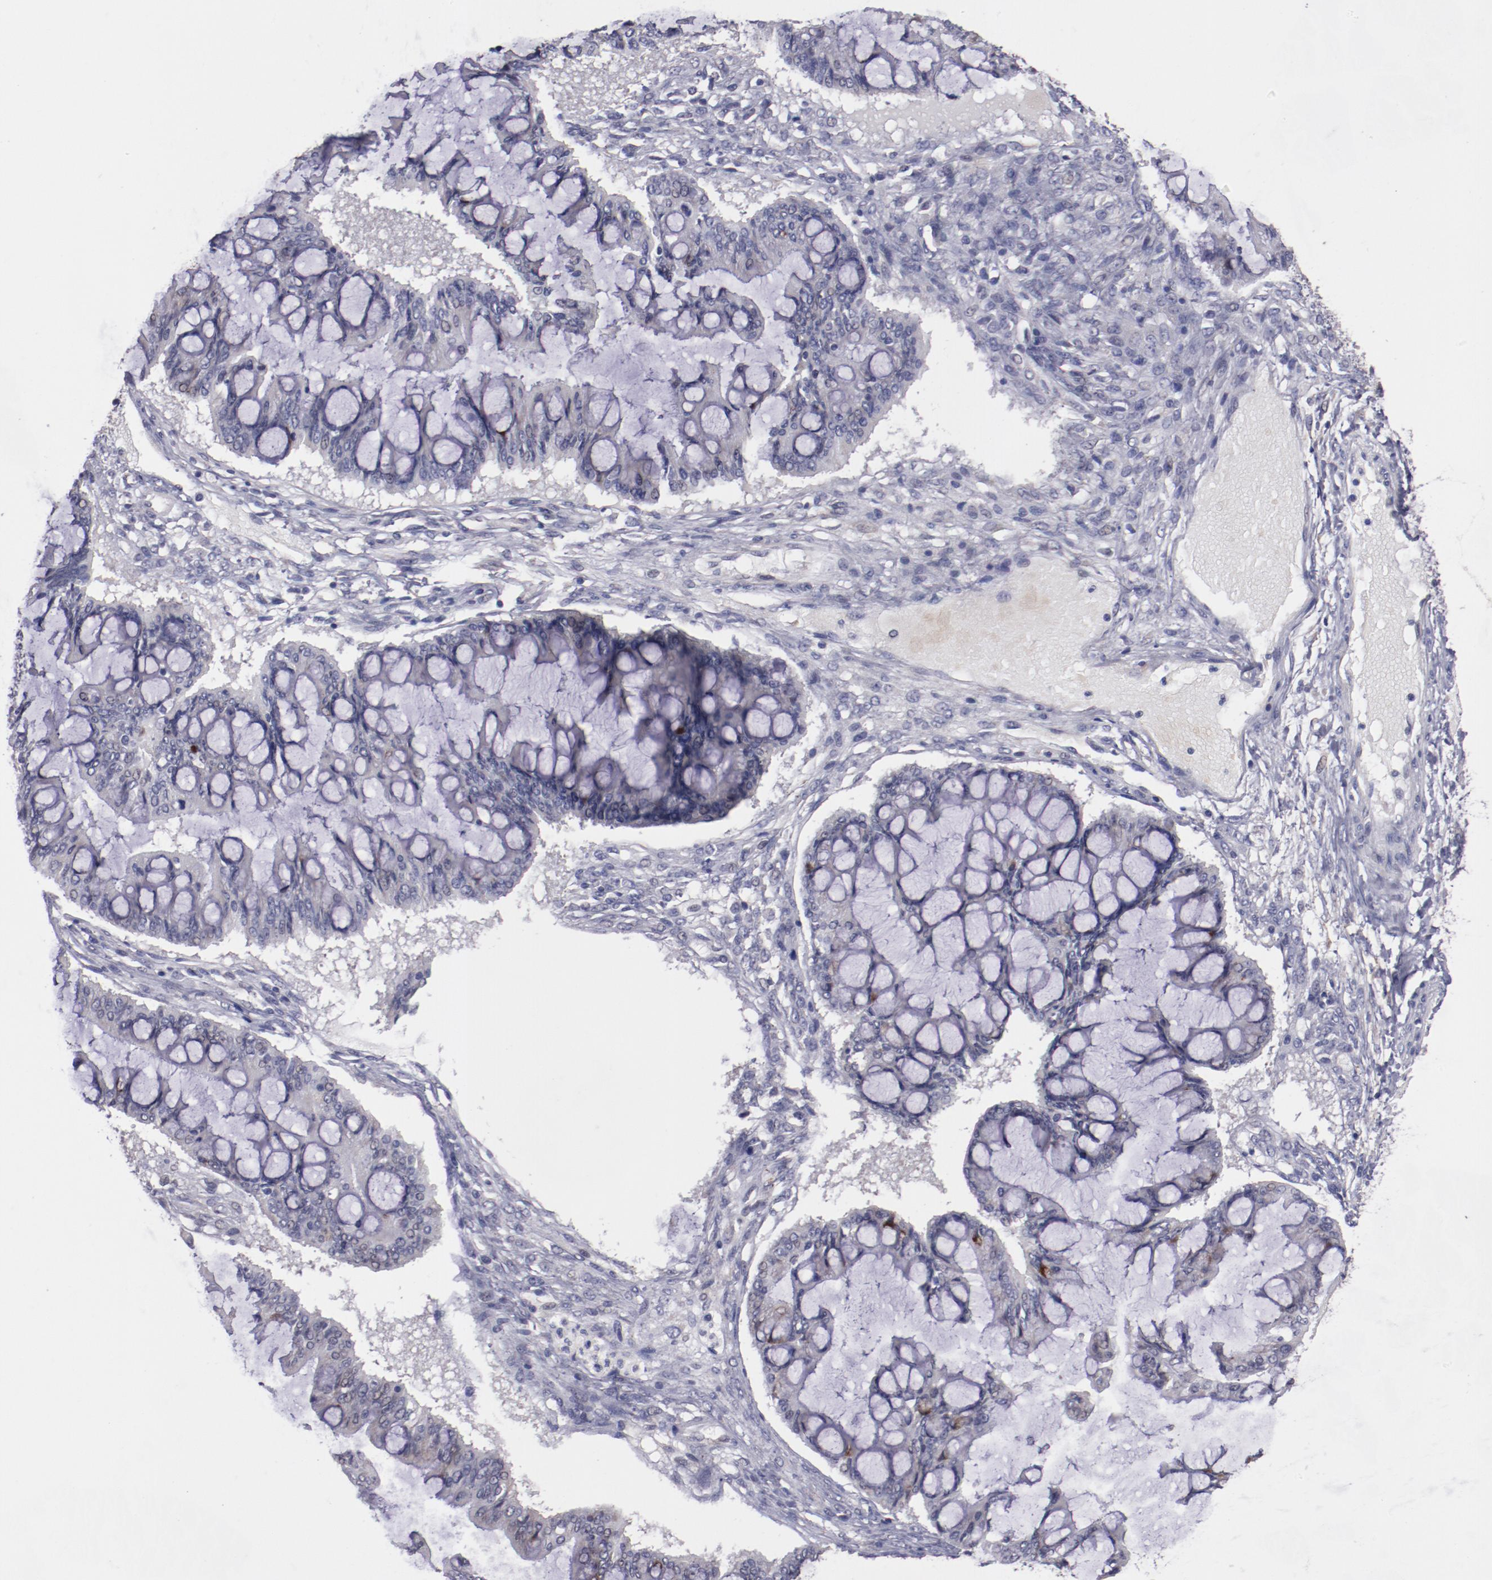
{"staining": {"intensity": "moderate", "quantity": "<25%", "location": "cytoplasmic/membranous"}, "tissue": "ovarian cancer", "cell_type": "Tumor cells", "image_type": "cancer", "snomed": [{"axis": "morphology", "description": "Cystadenocarcinoma, mucinous, NOS"}, {"axis": "topography", "description": "Ovary"}], "caption": "Immunohistochemical staining of ovarian mucinous cystadenocarcinoma exhibits low levels of moderate cytoplasmic/membranous staining in approximately <25% of tumor cells. Immunohistochemistry stains the protein in brown and the nuclei are stained blue.", "gene": "NRXN3", "patient": {"sex": "female", "age": 73}}